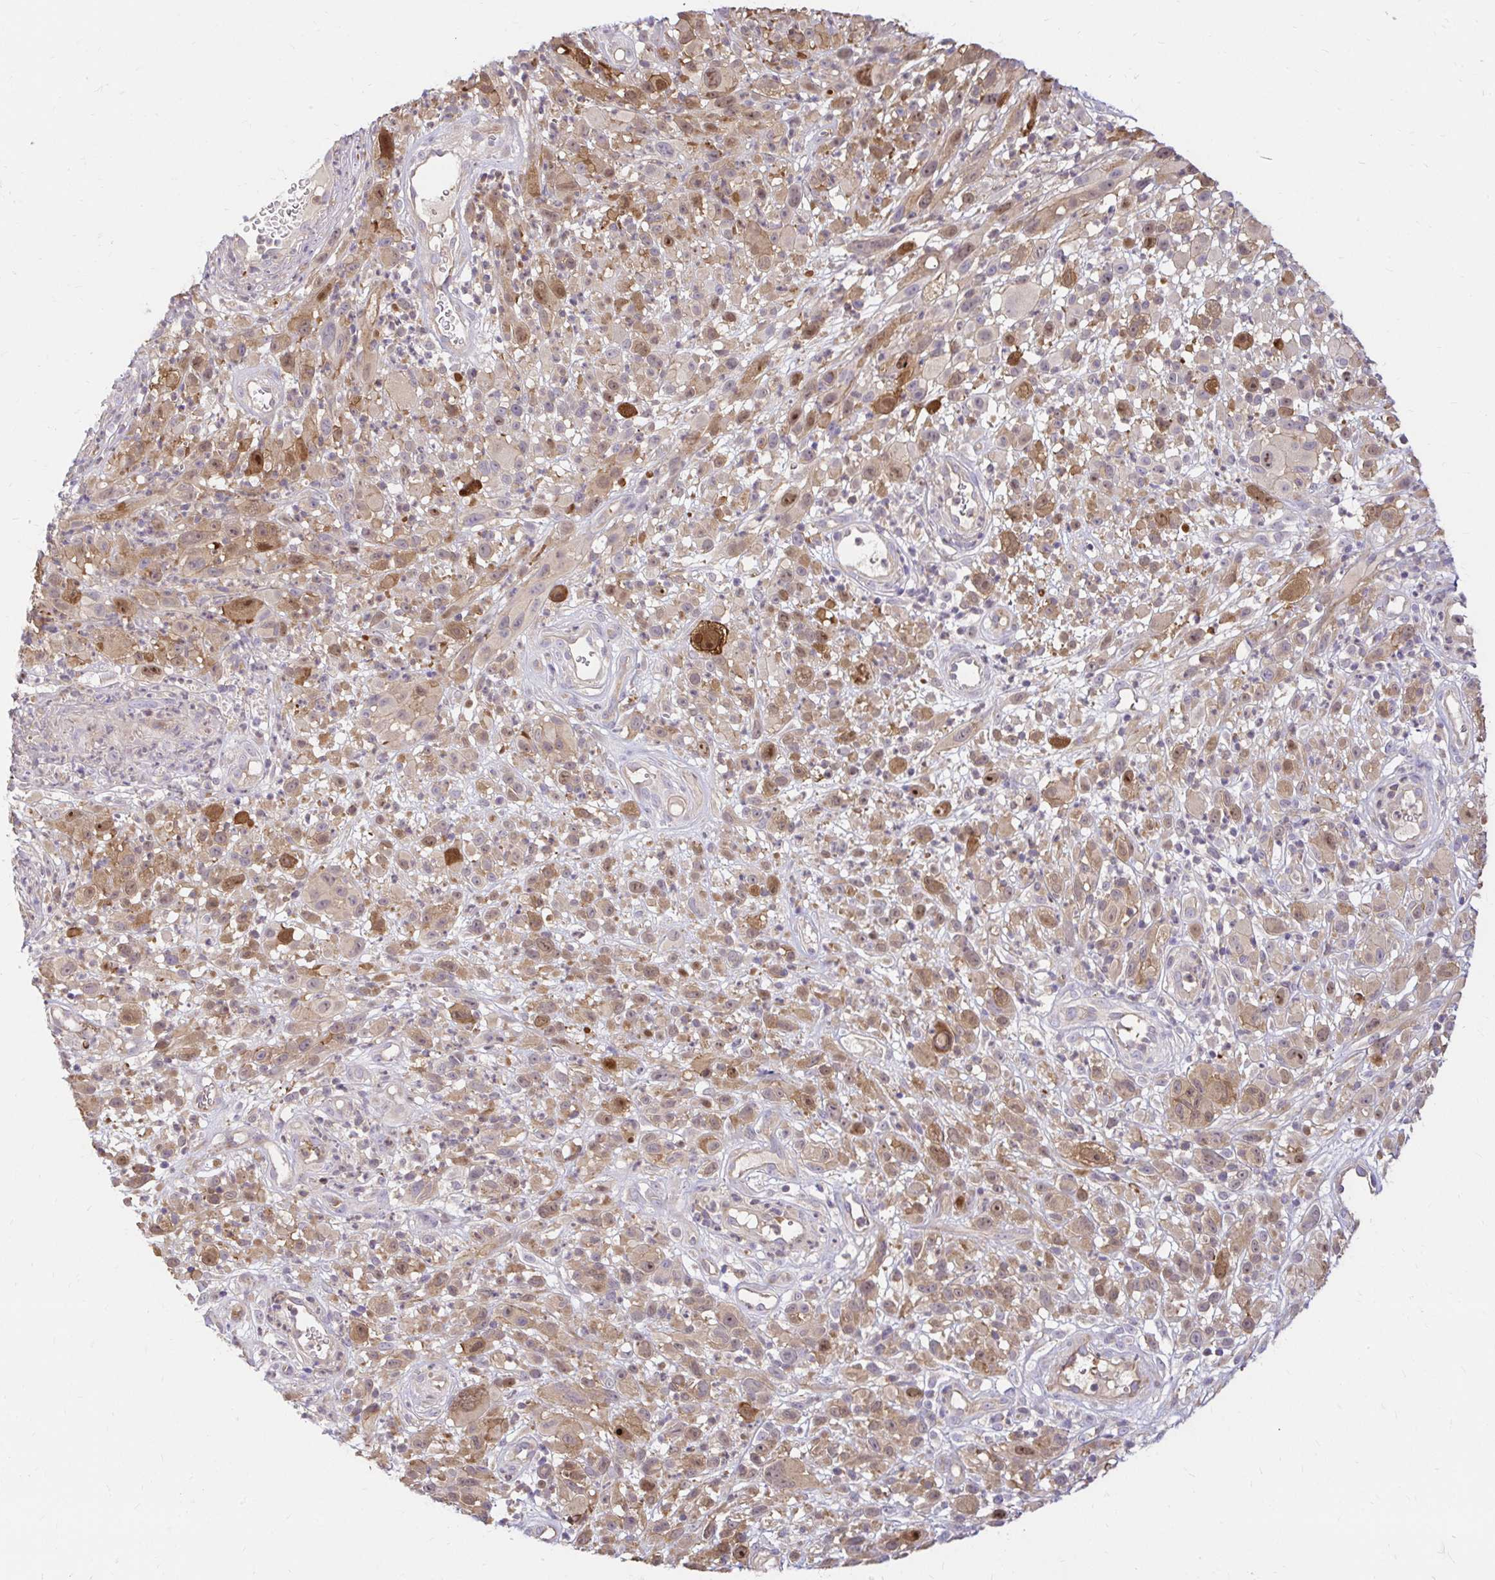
{"staining": {"intensity": "weak", "quantity": "25%-75%", "location": "cytoplasmic/membranous"}, "tissue": "melanoma", "cell_type": "Tumor cells", "image_type": "cancer", "snomed": [{"axis": "morphology", "description": "Malignant melanoma, NOS"}, {"axis": "topography", "description": "Skin"}], "caption": "An image of human malignant melanoma stained for a protein reveals weak cytoplasmic/membranous brown staining in tumor cells.", "gene": "ITGA2", "patient": {"sex": "male", "age": 68}}